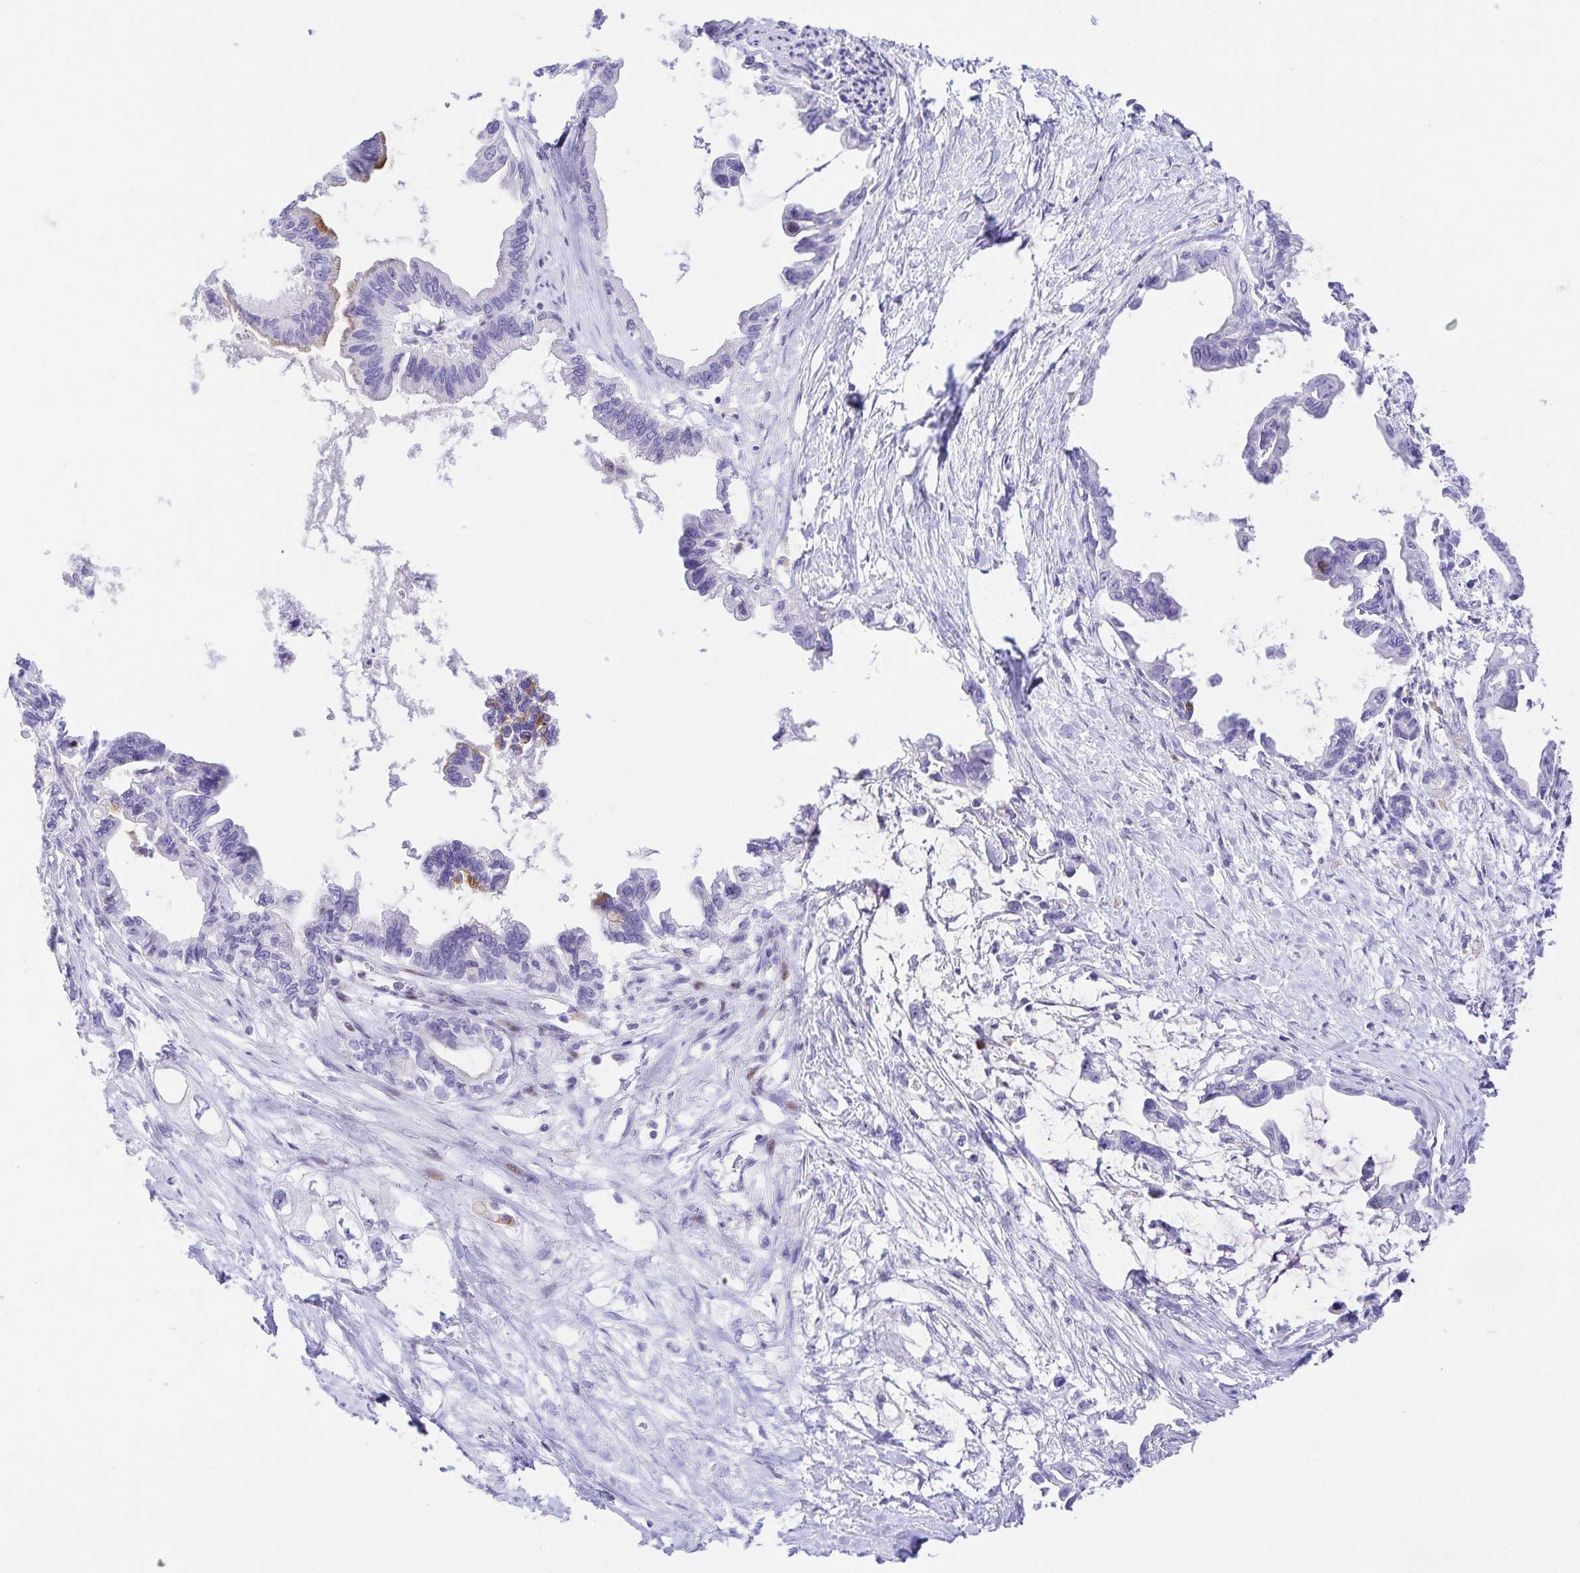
{"staining": {"intensity": "negative", "quantity": "none", "location": "none"}, "tissue": "pancreatic cancer", "cell_type": "Tumor cells", "image_type": "cancer", "snomed": [{"axis": "morphology", "description": "Adenocarcinoma, NOS"}, {"axis": "topography", "description": "Pancreas"}], "caption": "Pancreatic cancer (adenocarcinoma) was stained to show a protein in brown. There is no significant staining in tumor cells. The staining is performed using DAB brown chromogen with nuclei counter-stained in using hematoxylin.", "gene": "KBTBD13", "patient": {"sex": "male", "age": 61}}